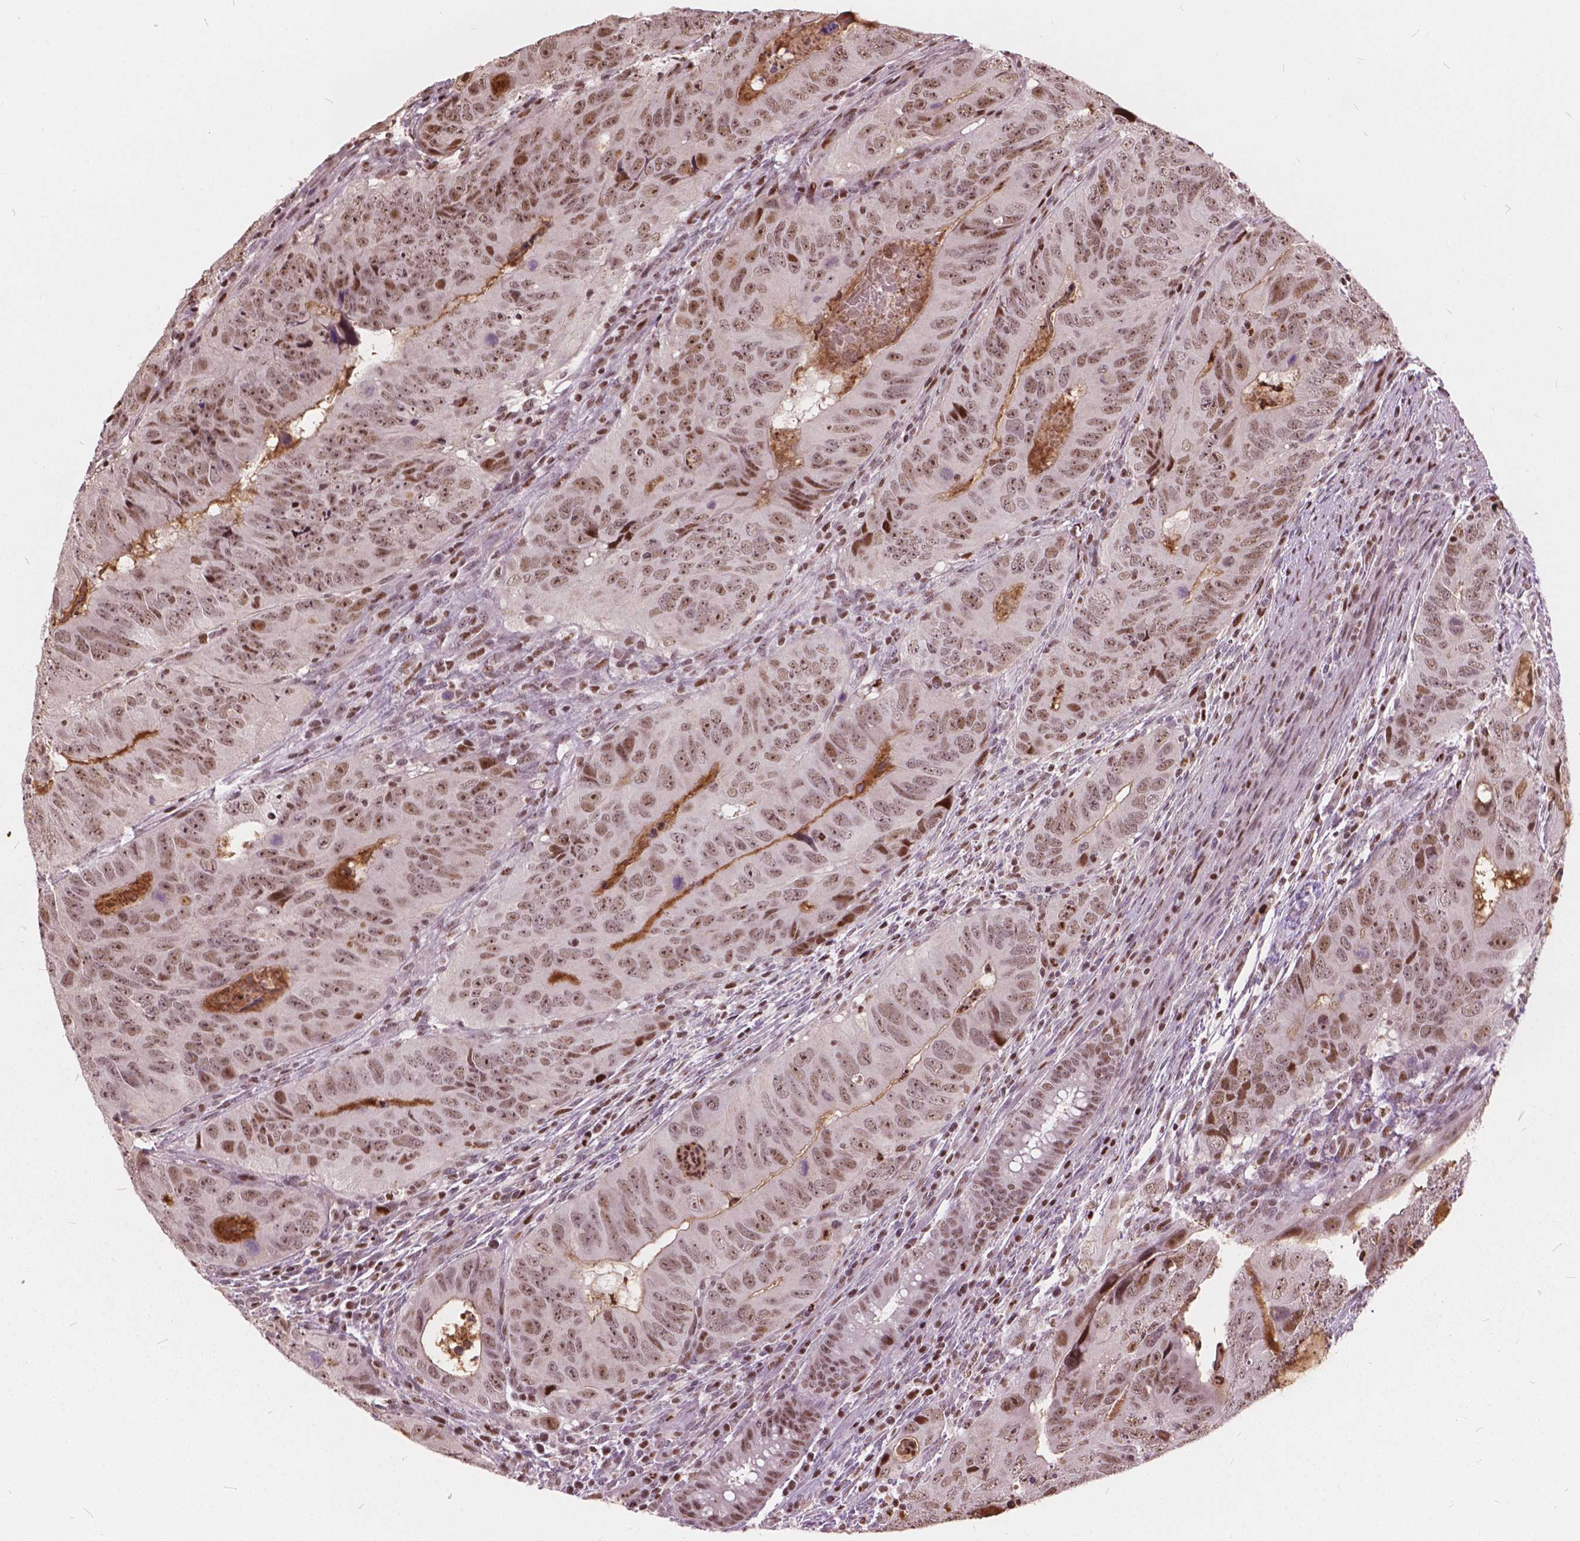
{"staining": {"intensity": "moderate", "quantity": ">75%", "location": "cytoplasmic/membranous,nuclear"}, "tissue": "colorectal cancer", "cell_type": "Tumor cells", "image_type": "cancer", "snomed": [{"axis": "morphology", "description": "Adenocarcinoma, NOS"}, {"axis": "topography", "description": "Colon"}], "caption": "Protein staining of colorectal cancer tissue exhibits moderate cytoplasmic/membranous and nuclear staining in about >75% of tumor cells.", "gene": "ANP32B", "patient": {"sex": "male", "age": 79}}